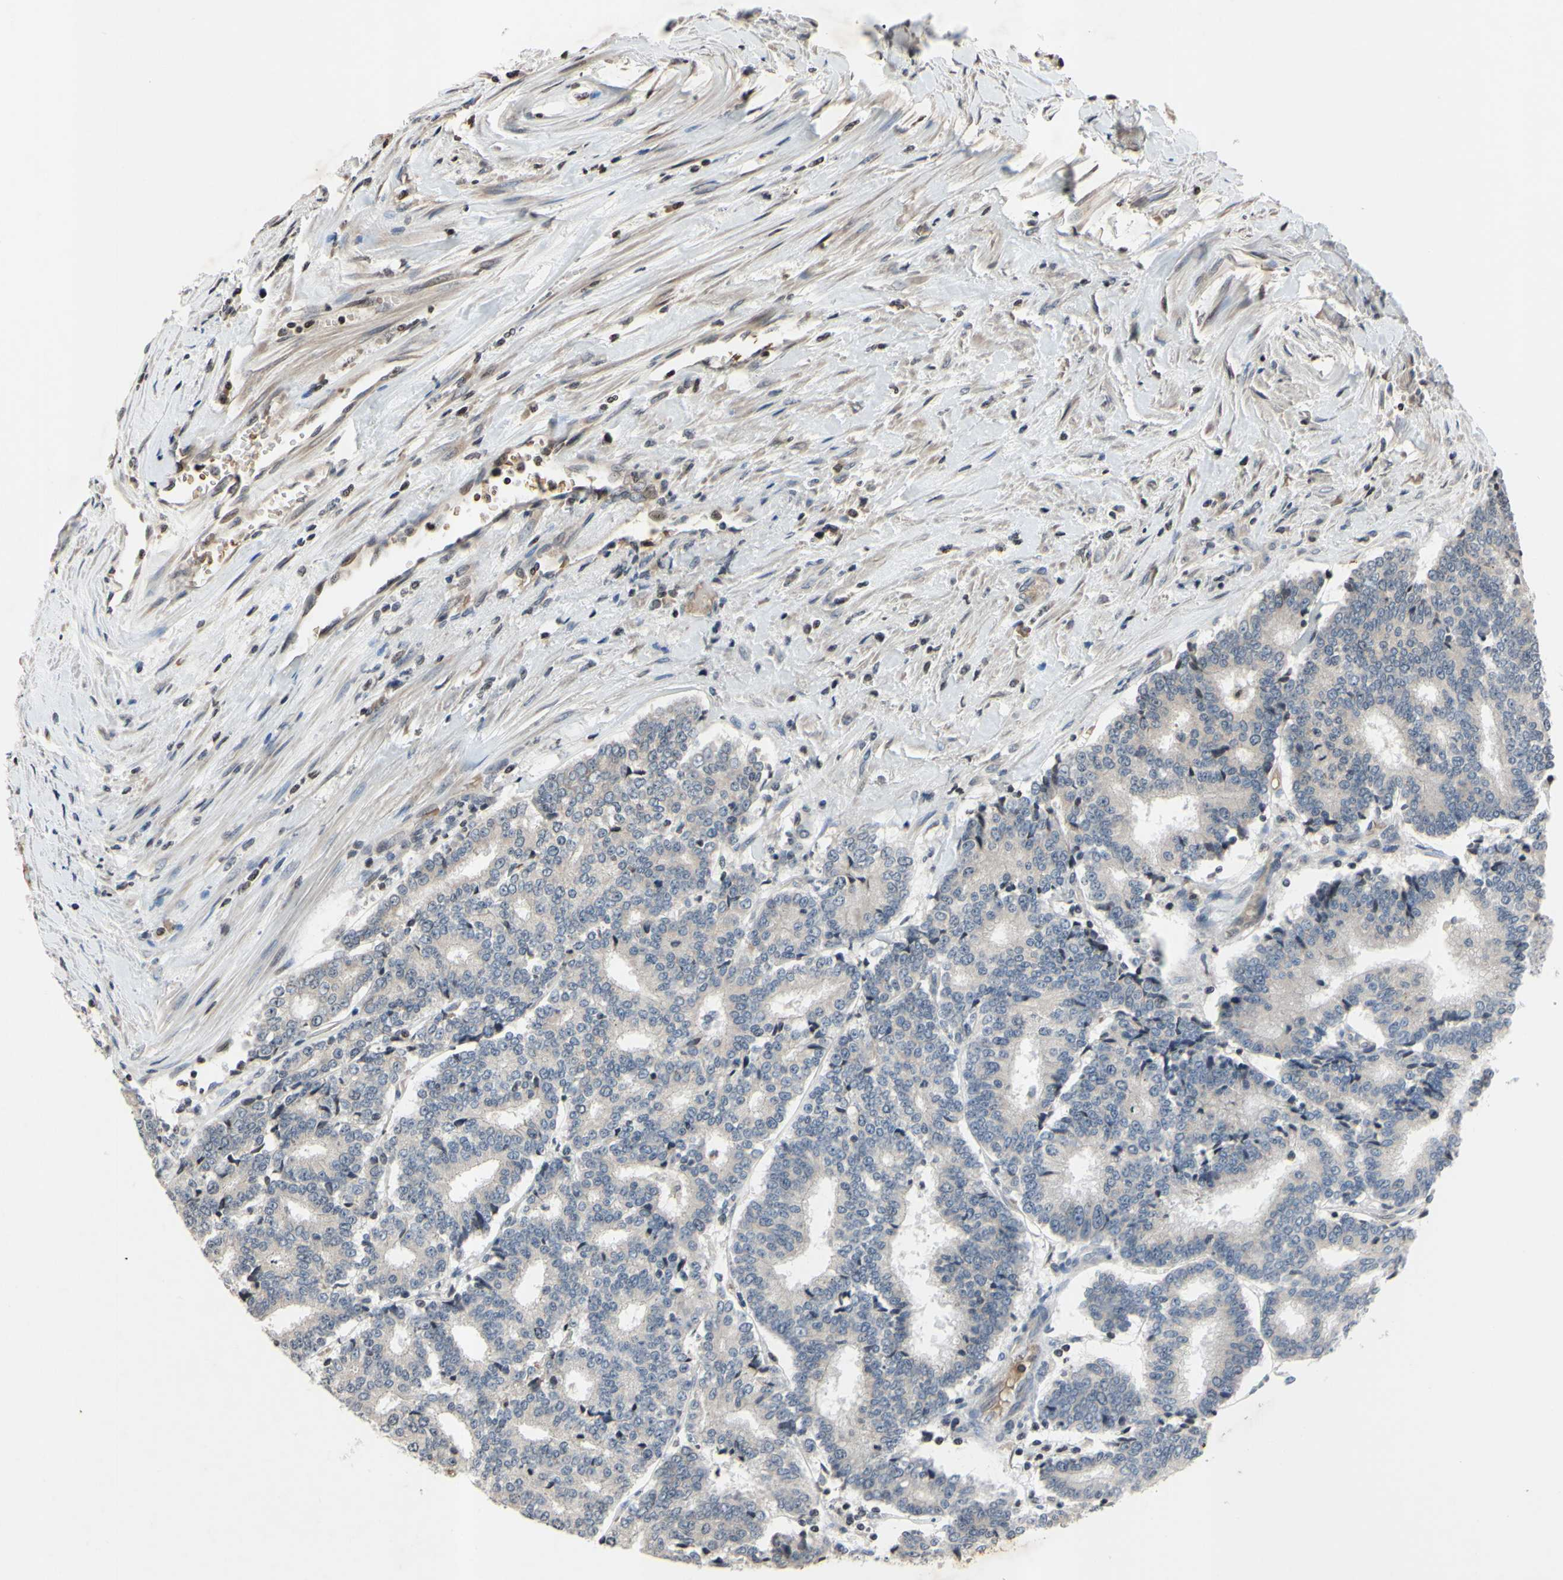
{"staining": {"intensity": "negative", "quantity": "none", "location": "none"}, "tissue": "prostate cancer", "cell_type": "Tumor cells", "image_type": "cancer", "snomed": [{"axis": "morphology", "description": "Normal tissue, NOS"}, {"axis": "morphology", "description": "Adenocarcinoma, High grade"}, {"axis": "topography", "description": "Prostate"}, {"axis": "topography", "description": "Seminal veicle"}], "caption": "Human prostate cancer (adenocarcinoma (high-grade)) stained for a protein using immunohistochemistry (IHC) displays no expression in tumor cells.", "gene": "ARG1", "patient": {"sex": "male", "age": 55}}